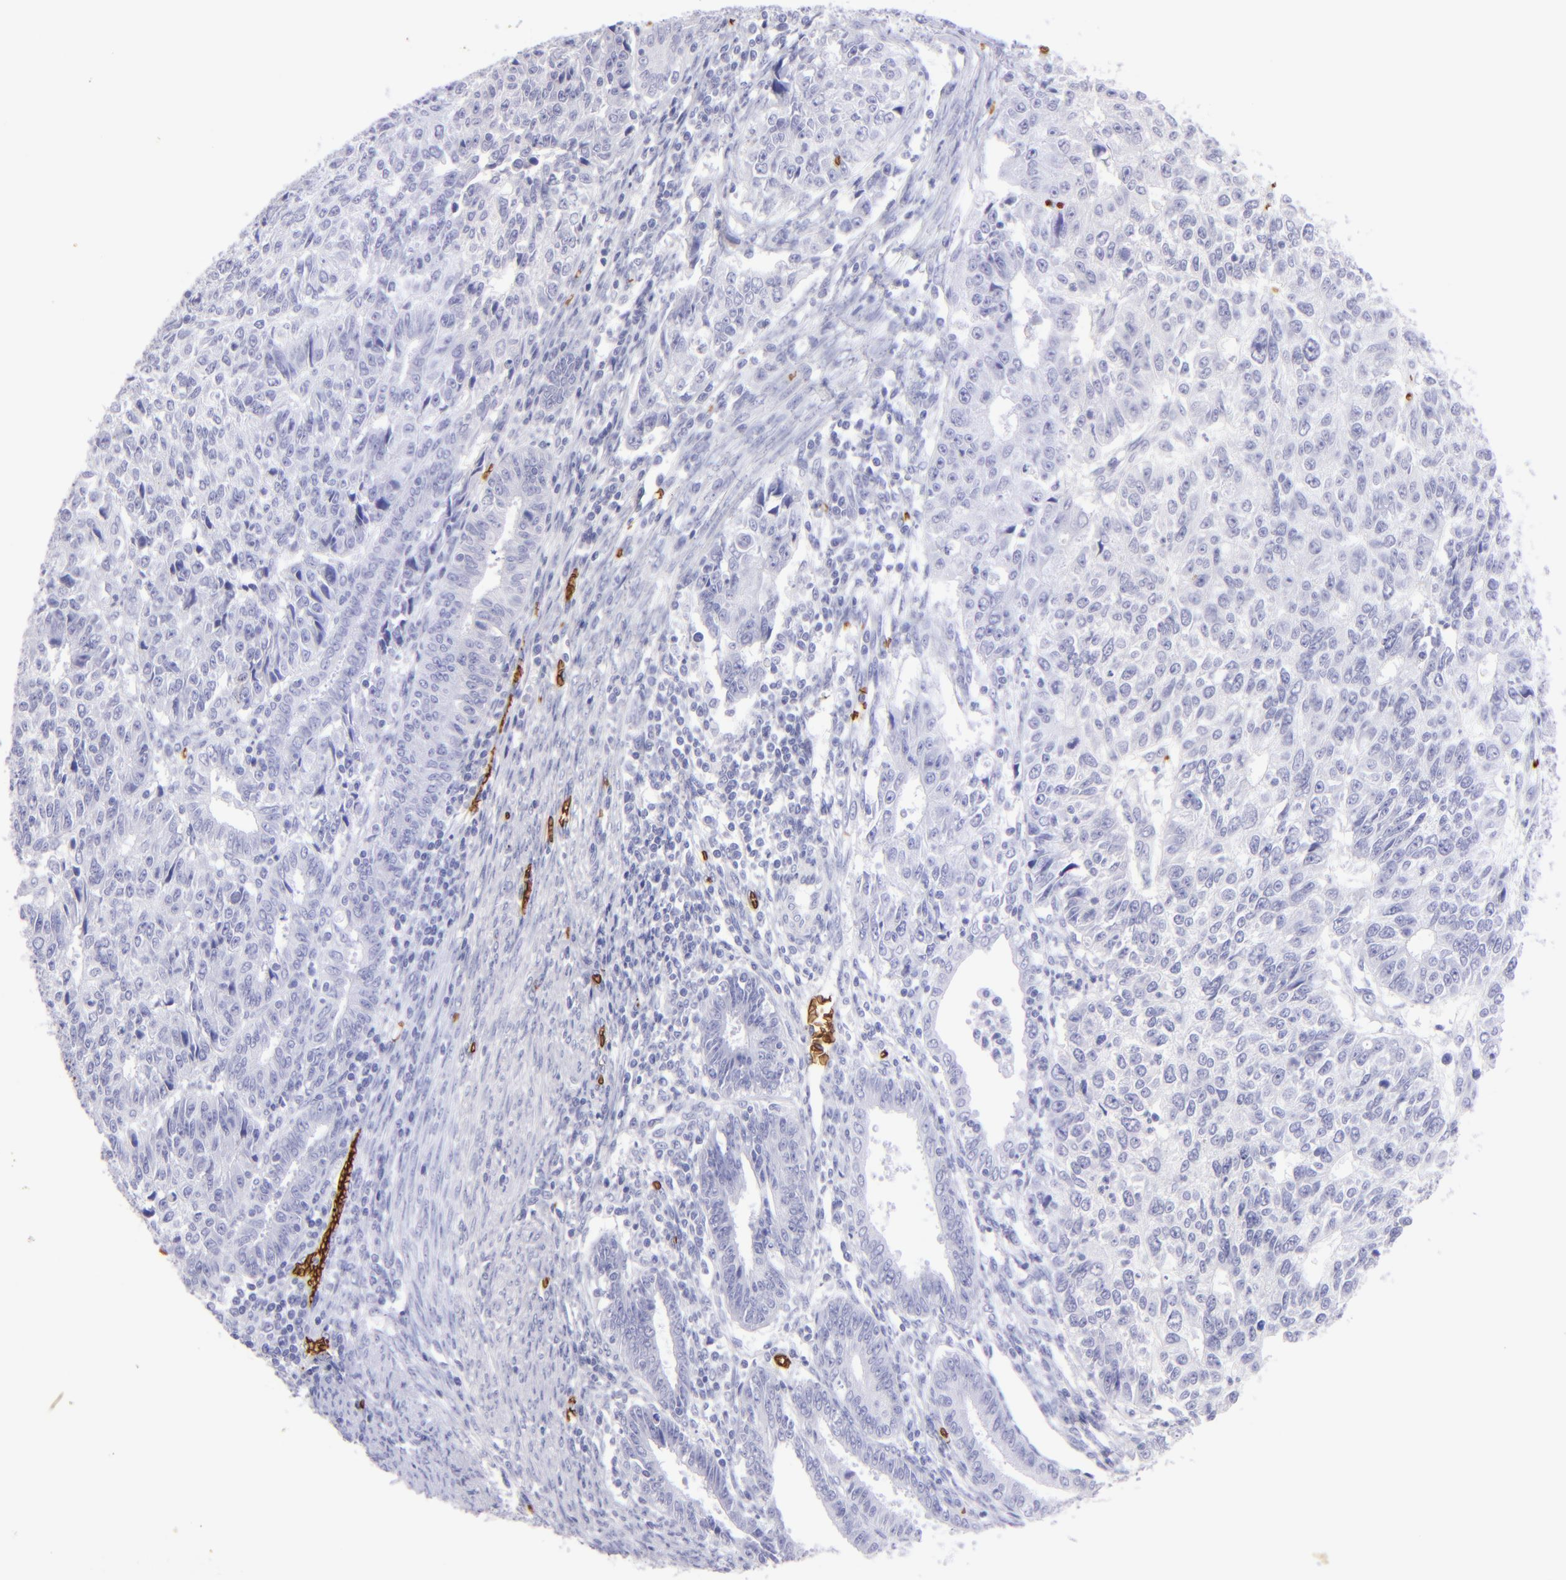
{"staining": {"intensity": "negative", "quantity": "none", "location": "none"}, "tissue": "endometrial cancer", "cell_type": "Tumor cells", "image_type": "cancer", "snomed": [{"axis": "morphology", "description": "Adenocarcinoma, NOS"}, {"axis": "topography", "description": "Endometrium"}], "caption": "Human endometrial cancer stained for a protein using immunohistochemistry shows no staining in tumor cells.", "gene": "GYPA", "patient": {"sex": "female", "age": 42}}